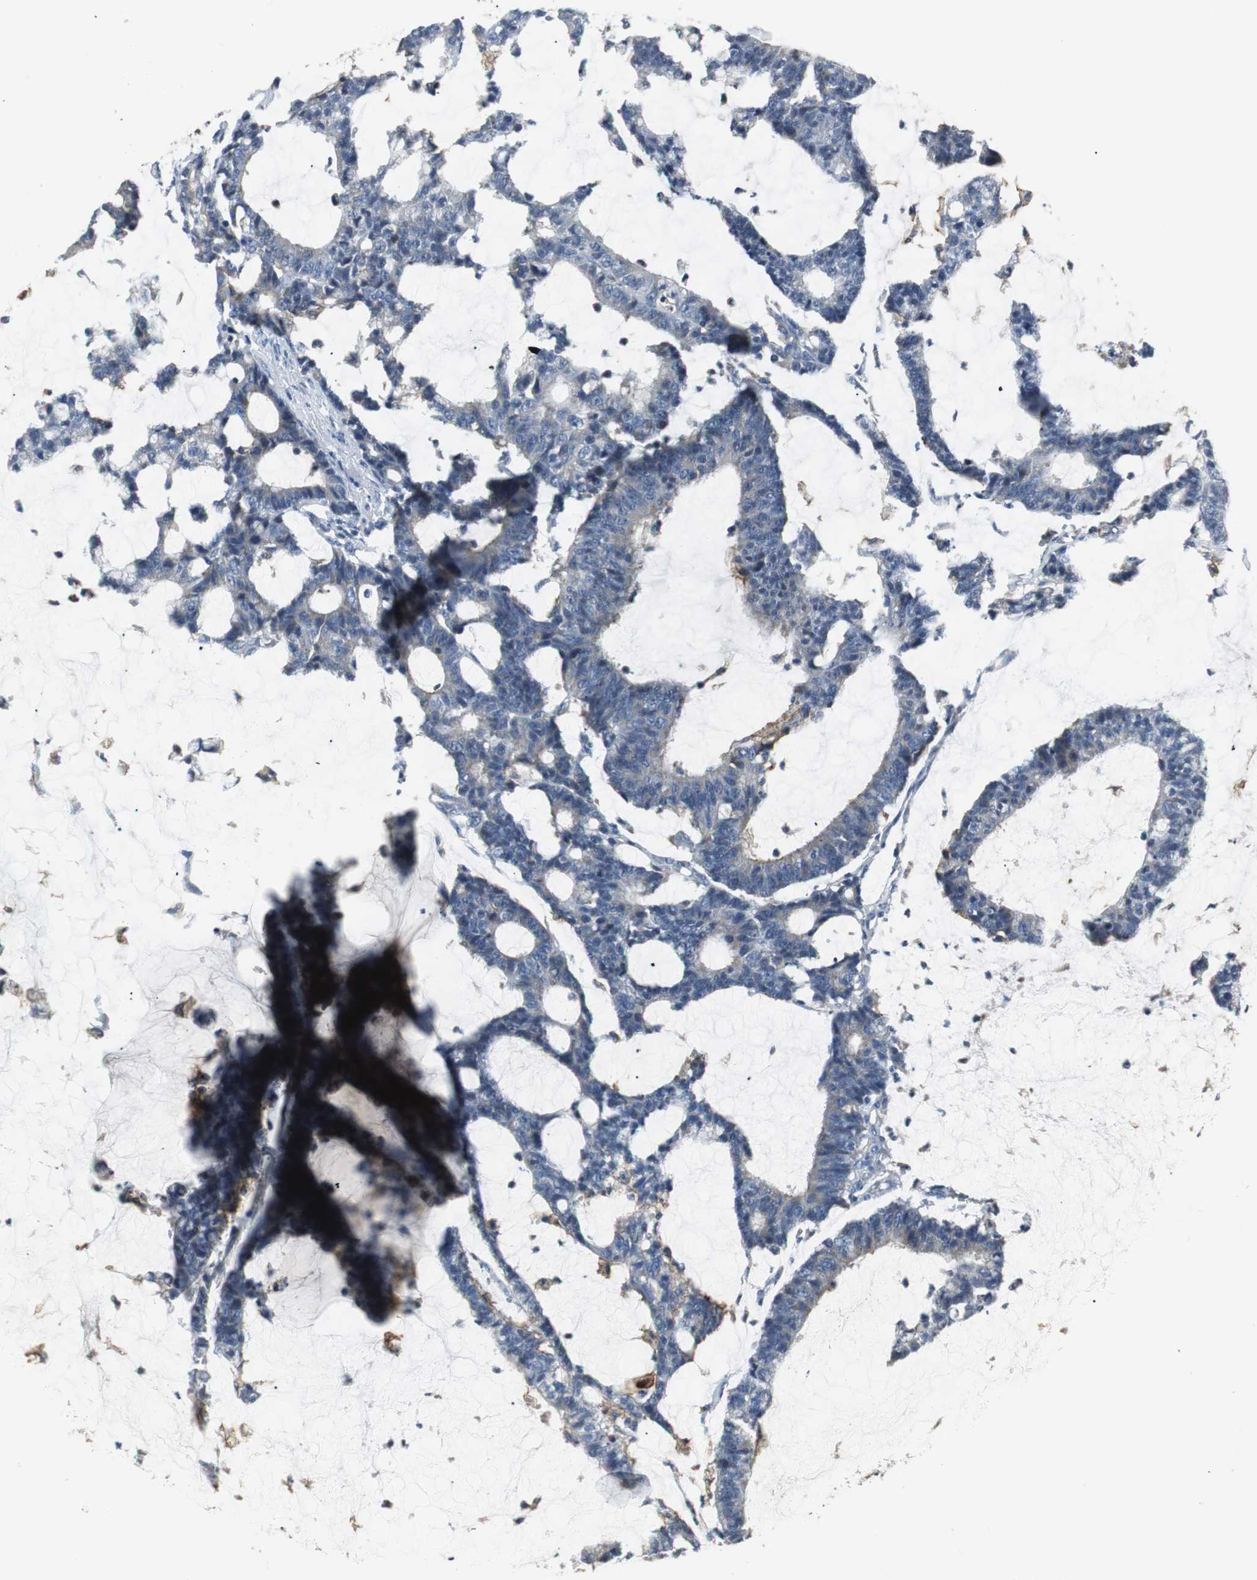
{"staining": {"intensity": "weak", "quantity": "25%-75%", "location": "cytoplasmic/membranous"}, "tissue": "colorectal cancer", "cell_type": "Tumor cells", "image_type": "cancer", "snomed": [{"axis": "morphology", "description": "Adenocarcinoma, NOS"}, {"axis": "topography", "description": "Colon"}], "caption": "A brown stain highlights weak cytoplasmic/membranous positivity of a protein in human colorectal cancer tumor cells.", "gene": "SLC2A5", "patient": {"sex": "female", "age": 84}}